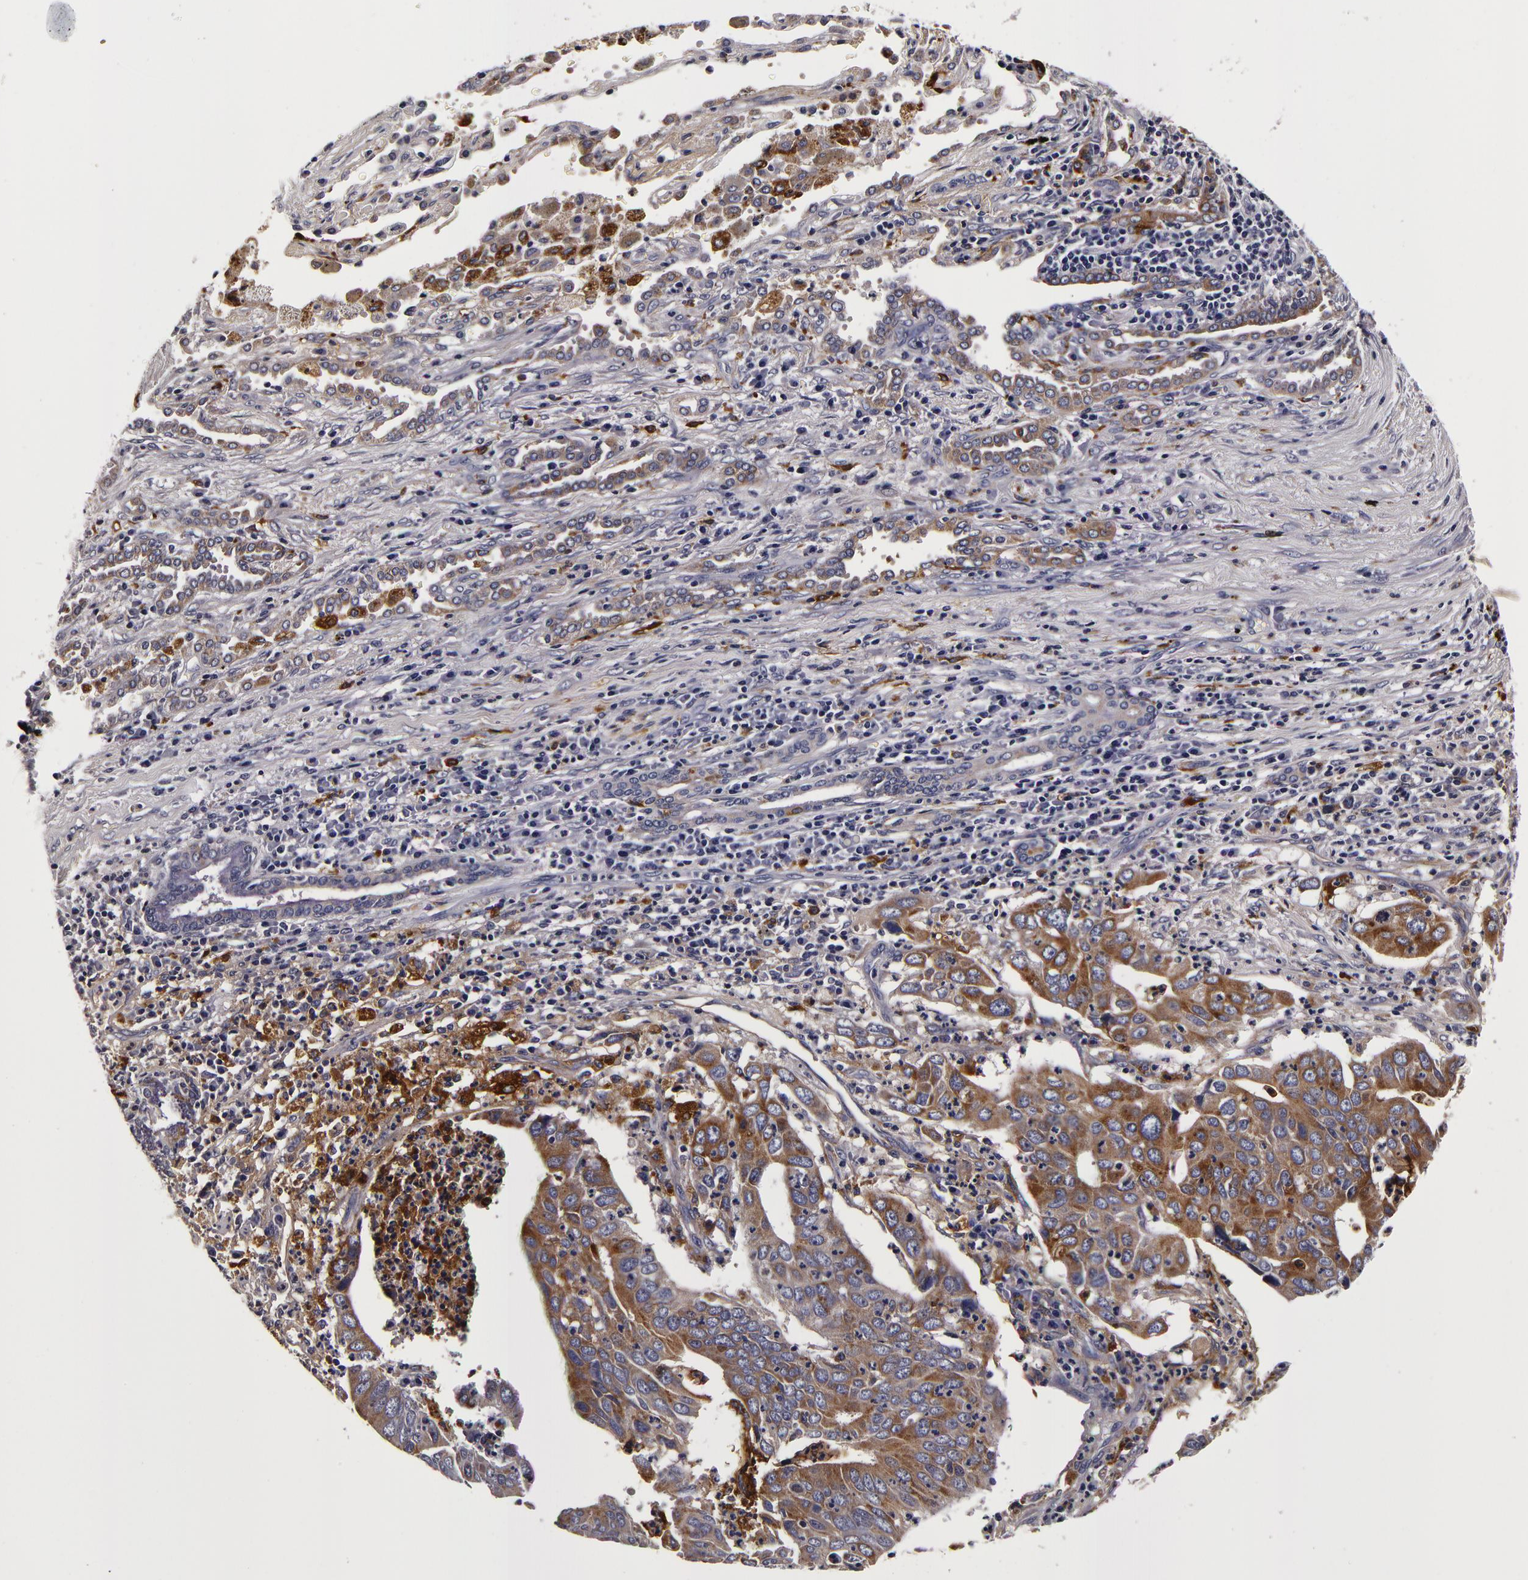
{"staining": {"intensity": "moderate", "quantity": "<25%", "location": "cytoplasmic/membranous"}, "tissue": "lung cancer", "cell_type": "Tumor cells", "image_type": "cancer", "snomed": [{"axis": "morphology", "description": "Adenocarcinoma, NOS"}, {"axis": "topography", "description": "Lung"}], "caption": "Lung adenocarcinoma stained for a protein (brown) displays moderate cytoplasmic/membranous positive positivity in about <25% of tumor cells.", "gene": "LGALS3BP", "patient": {"sex": "male", "age": 48}}